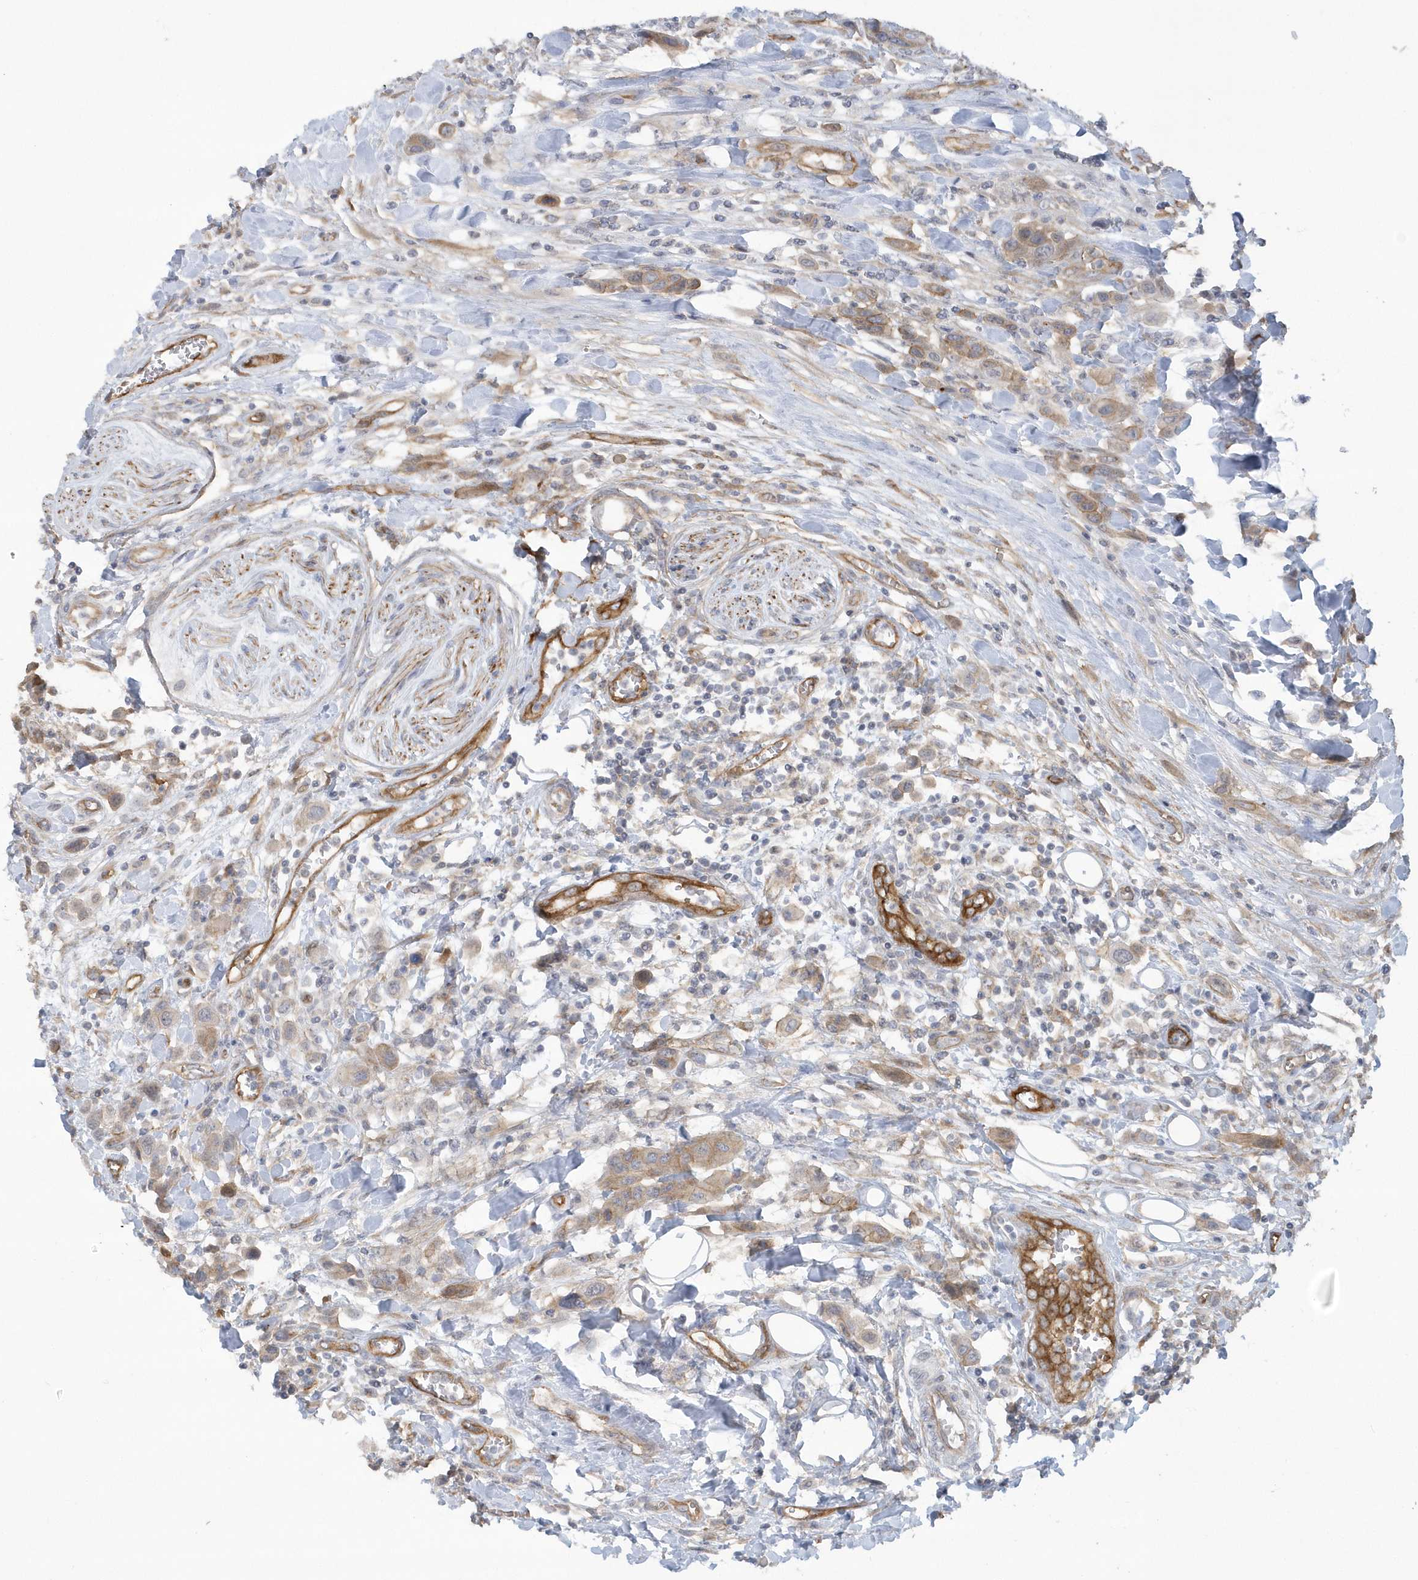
{"staining": {"intensity": "weak", "quantity": ">75%", "location": "cytoplasmic/membranous"}, "tissue": "urothelial cancer", "cell_type": "Tumor cells", "image_type": "cancer", "snomed": [{"axis": "morphology", "description": "Urothelial carcinoma, High grade"}, {"axis": "topography", "description": "Urinary bladder"}], "caption": "High-magnification brightfield microscopy of urothelial carcinoma (high-grade) stained with DAB (brown) and counterstained with hematoxylin (blue). tumor cells exhibit weak cytoplasmic/membranous staining is identified in approximately>75% of cells.", "gene": "RAI14", "patient": {"sex": "male", "age": 50}}